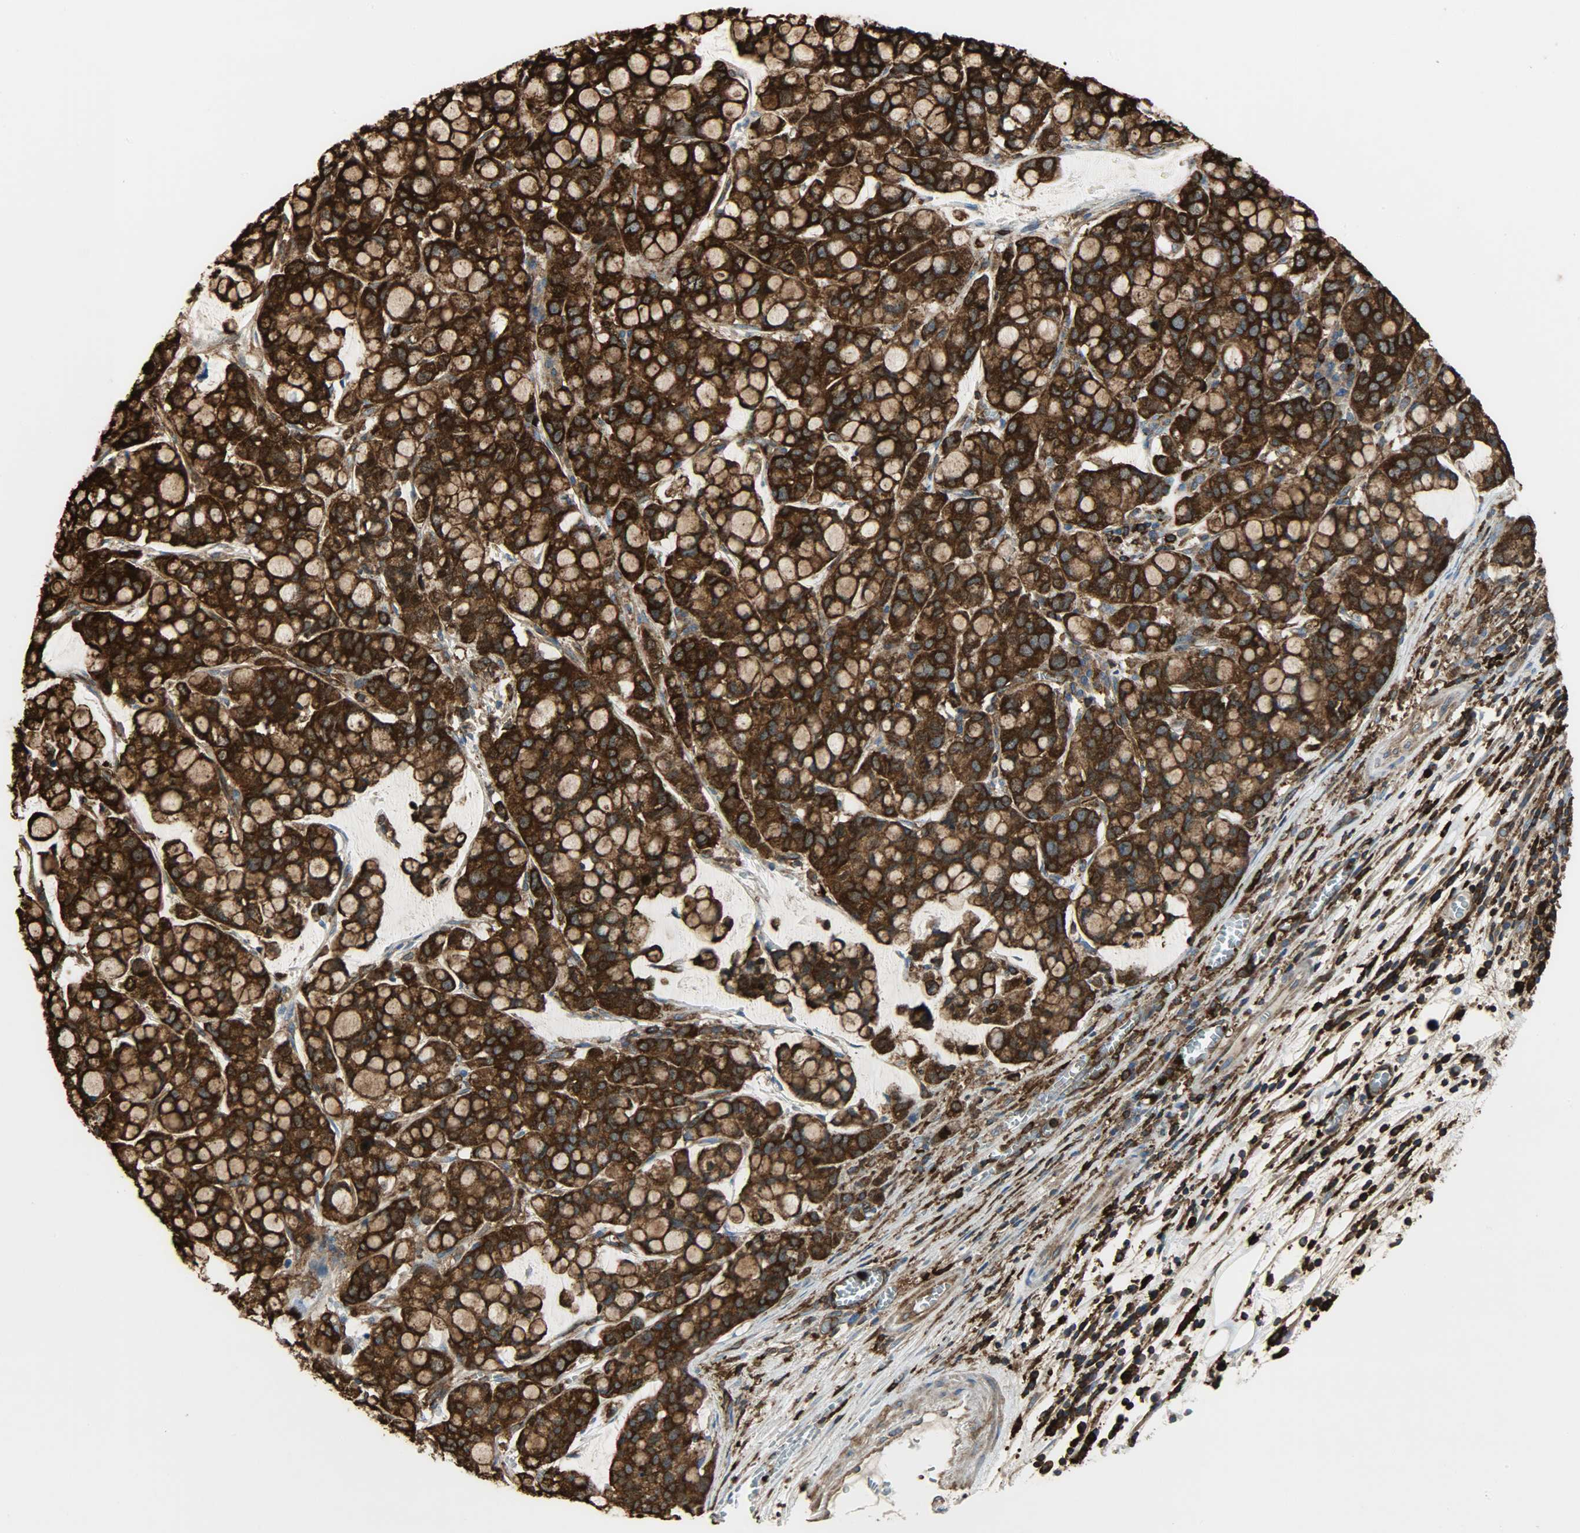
{"staining": {"intensity": "strong", "quantity": ">75%", "location": "cytoplasmic/membranous"}, "tissue": "stomach cancer", "cell_type": "Tumor cells", "image_type": "cancer", "snomed": [{"axis": "morphology", "description": "Adenocarcinoma, NOS"}, {"axis": "topography", "description": "Stomach, lower"}], "caption": "This is an image of immunohistochemistry staining of stomach cancer, which shows strong positivity in the cytoplasmic/membranous of tumor cells.", "gene": "VASP", "patient": {"sex": "male", "age": 84}}